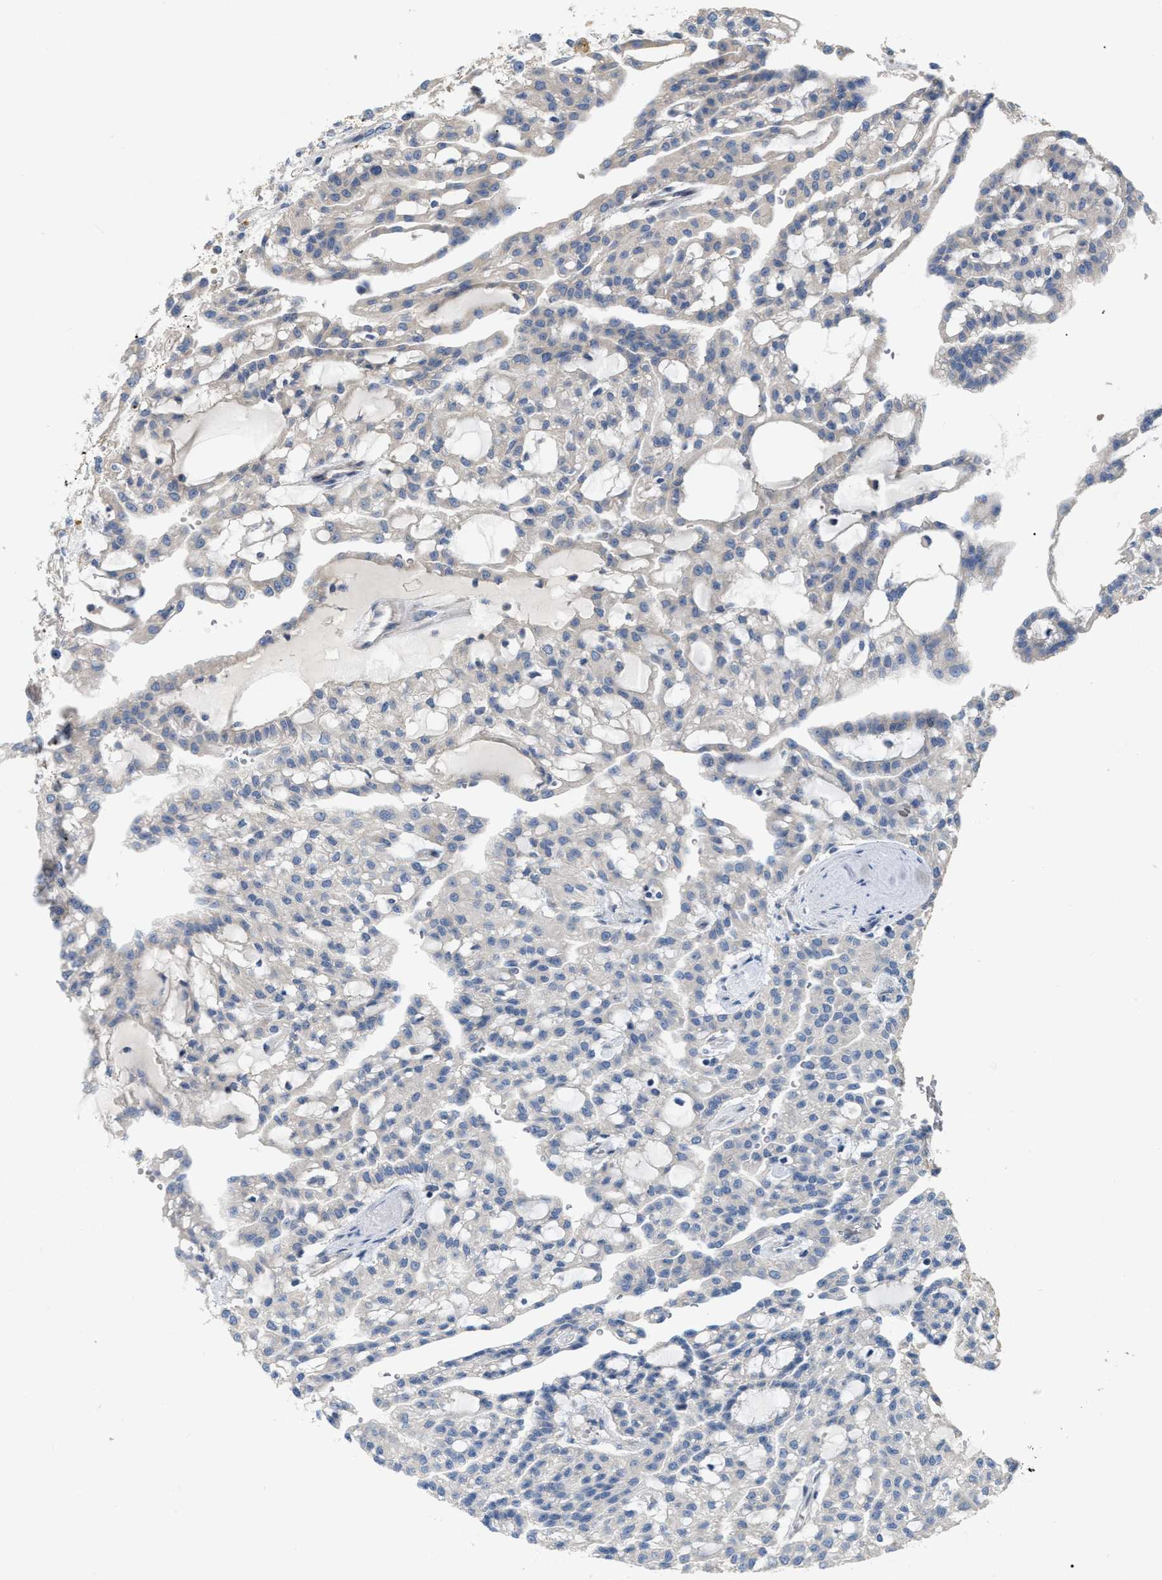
{"staining": {"intensity": "negative", "quantity": "none", "location": "none"}, "tissue": "renal cancer", "cell_type": "Tumor cells", "image_type": "cancer", "snomed": [{"axis": "morphology", "description": "Adenocarcinoma, NOS"}, {"axis": "topography", "description": "Kidney"}], "caption": "This is an immunohistochemistry (IHC) image of renal adenocarcinoma. There is no staining in tumor cells.", "gene": "DHX58", "patient": {"sex": "male", "age": 63}}